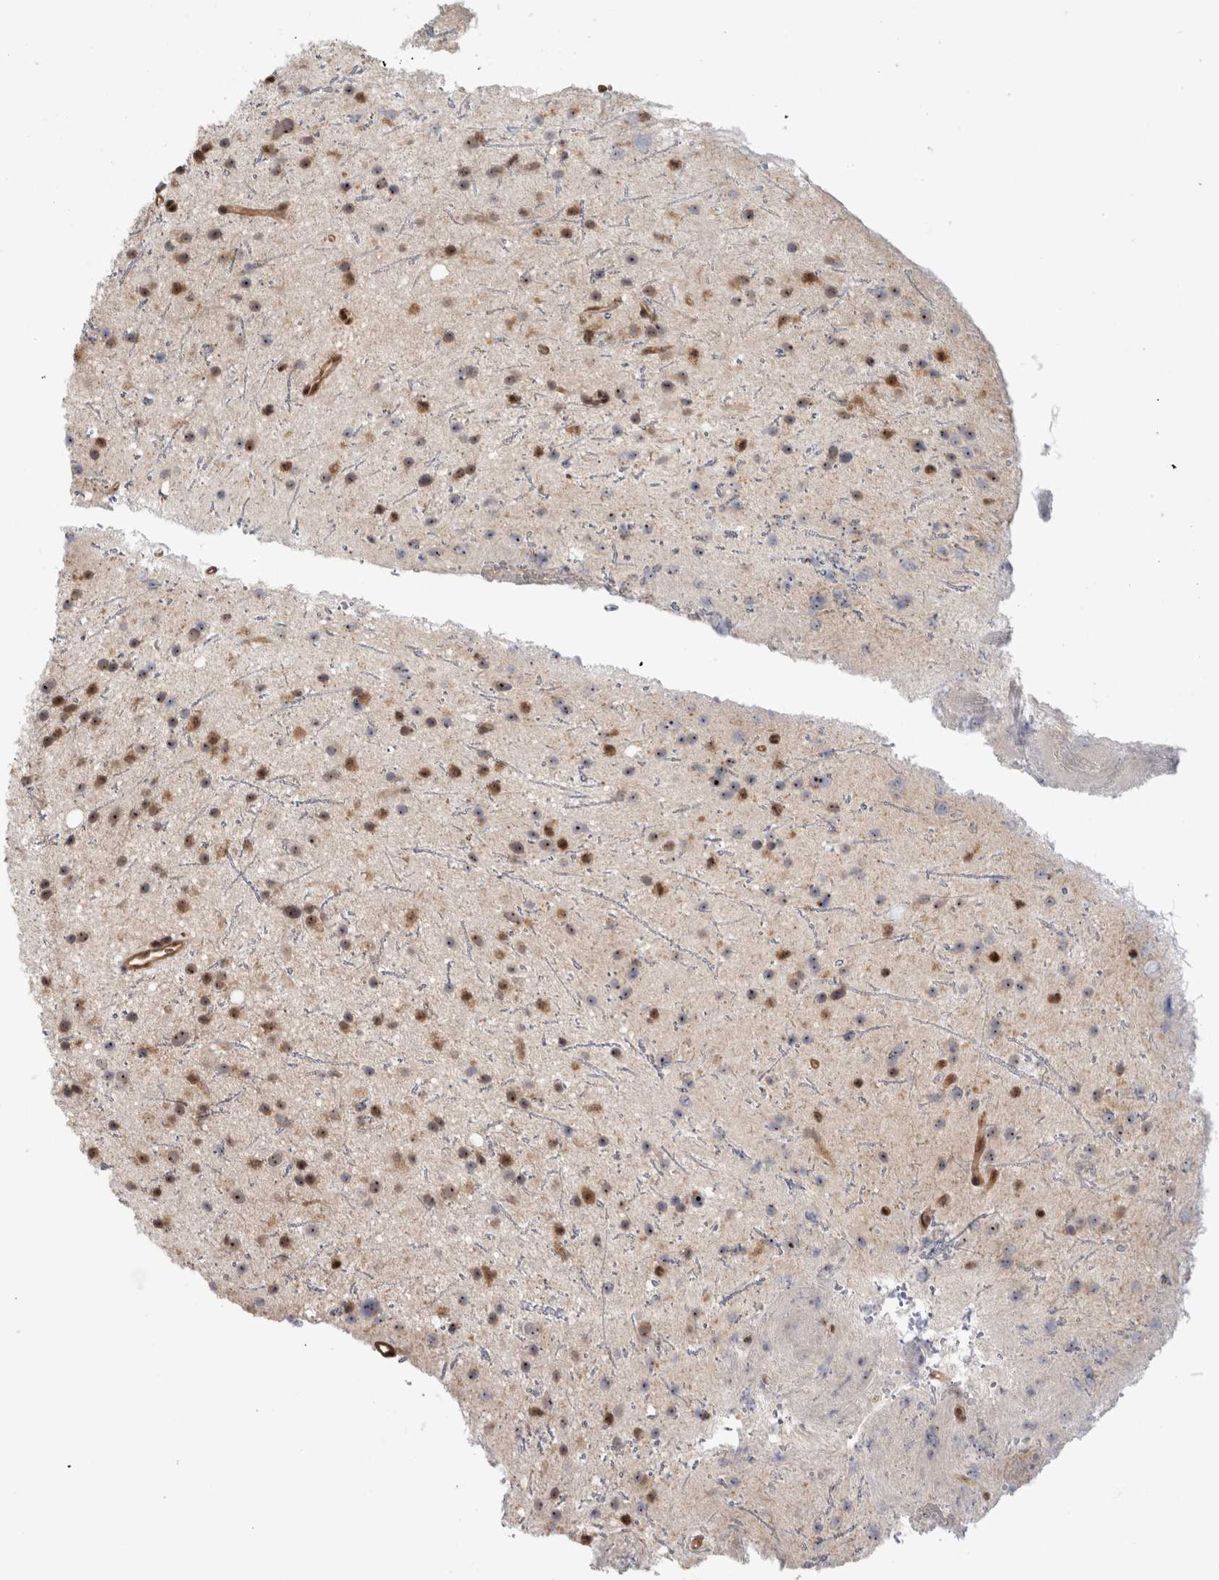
{"staining": {"intensity": "moderate", "quantity": ">75%", "location": "nuclear"}, "tissue": "glioma", "cell_type": "Tumor cells", "image_type": "cancer", "snomed": [{"axis": "morphology", "description": "Glioma, malignant, Low grade"}, {"axis": "topography", "description": "Cerebral cortex"}], "caption": "Moderate nuclear expression for a protein is present in approximately >75% of tumor cells of malignant glioma (low-grade) using immunohistochemistry.", "gene": "TDRD7", "patient": {"sex": "female", "age": 39}}